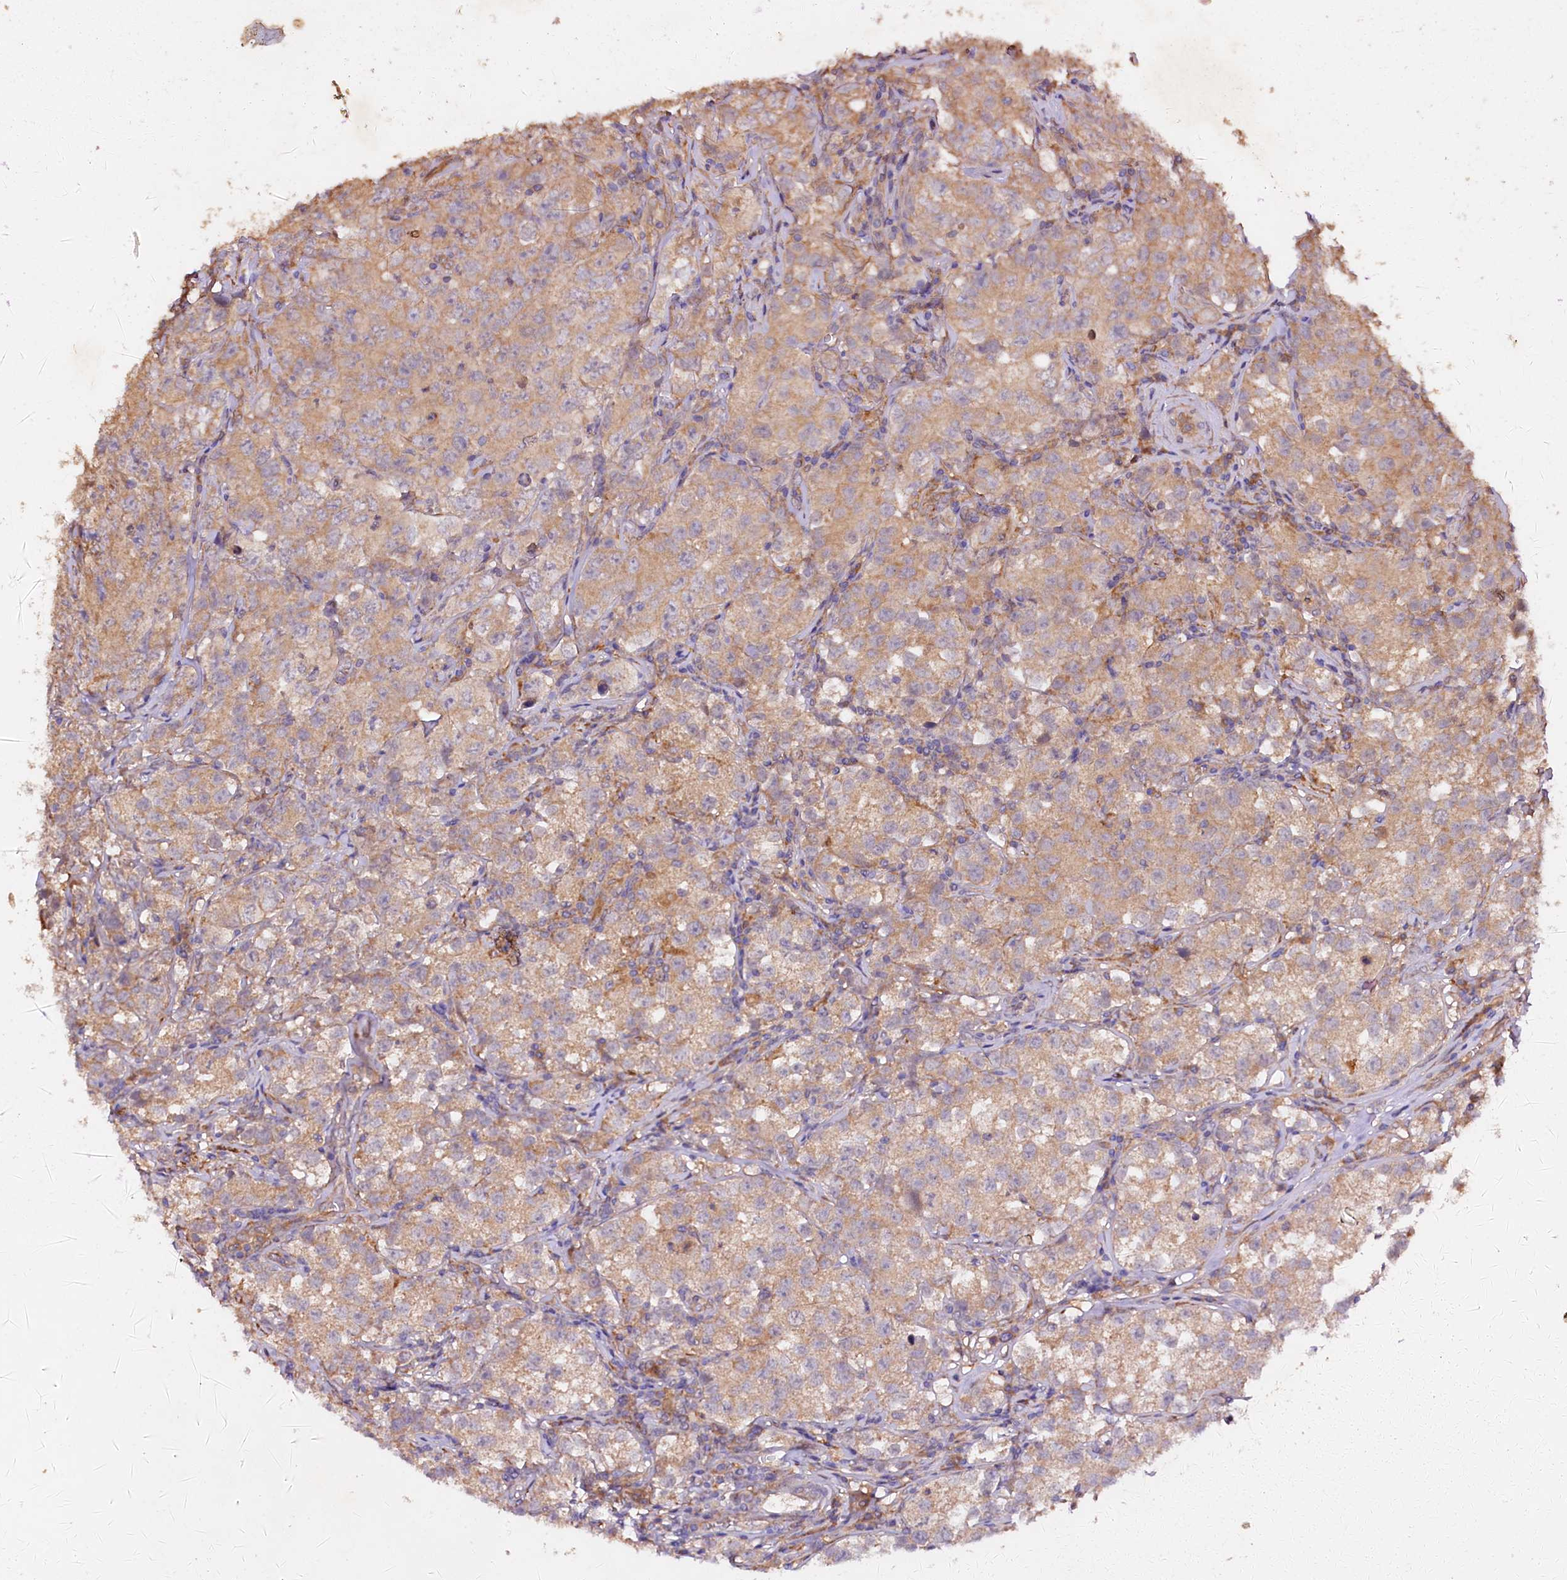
{"staining": {"intensity": "weak", "quantity": "25%-75%", "location": "cytoplasmic/membranous"}, "tissue": "testis cancer", "cell_type": "Tumor cells", "image_type": "cancer", "snomed": [{"axis": "morphology", "description": "Seminoma, NOS"}, {"axis": "morphology", "description": "Carcinoma, Embryonal, NOS"}, {"axis": "topography", "description": "Testis"}], "caption": "Human testis embryonal carcinoma stained with a protein marker shows weak staining in tumor cells.", "gene": "ETFBKMT", "patient": {"sex": "male", "age": 43}}